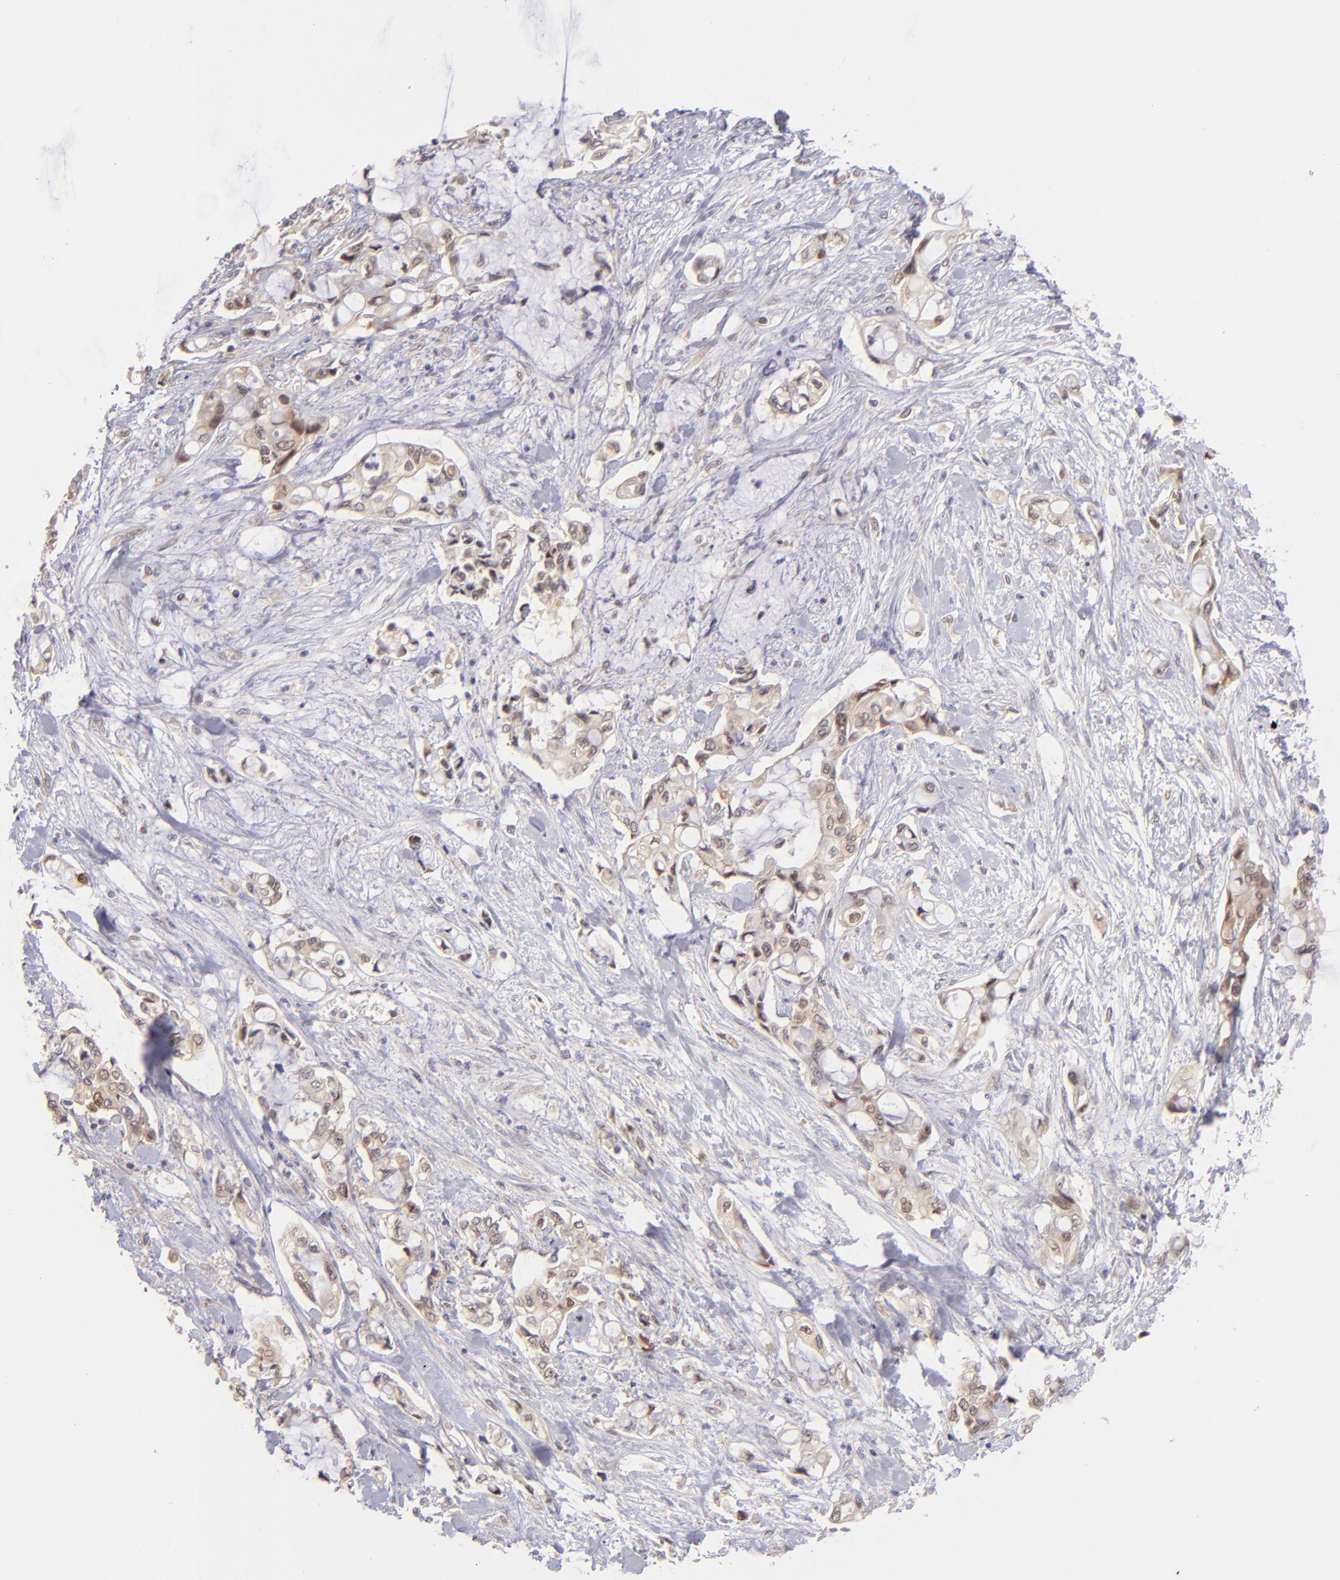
{"staining": {"intensity": "weak", "quantity": "25%-75%", "location": "cytoplasmic/membranous"}, "tissue": "pancreatic cancer", "cell_type": "Tumor cells", "image_type": "cancer", "snomed": [{"axis": "morphology", "description": "Adenocarcinoma, NOS"}, {"axis": "topography", "description": "Pancreas"}], "caption": "Protein analysis of pancreatic adenocarcinoma tissue shows weak cytoplasmic/membranous staining in about 25%-75% of tumor cells.", "gene": "PTPN13", "patient": {"sex": "female", "age": 70}}